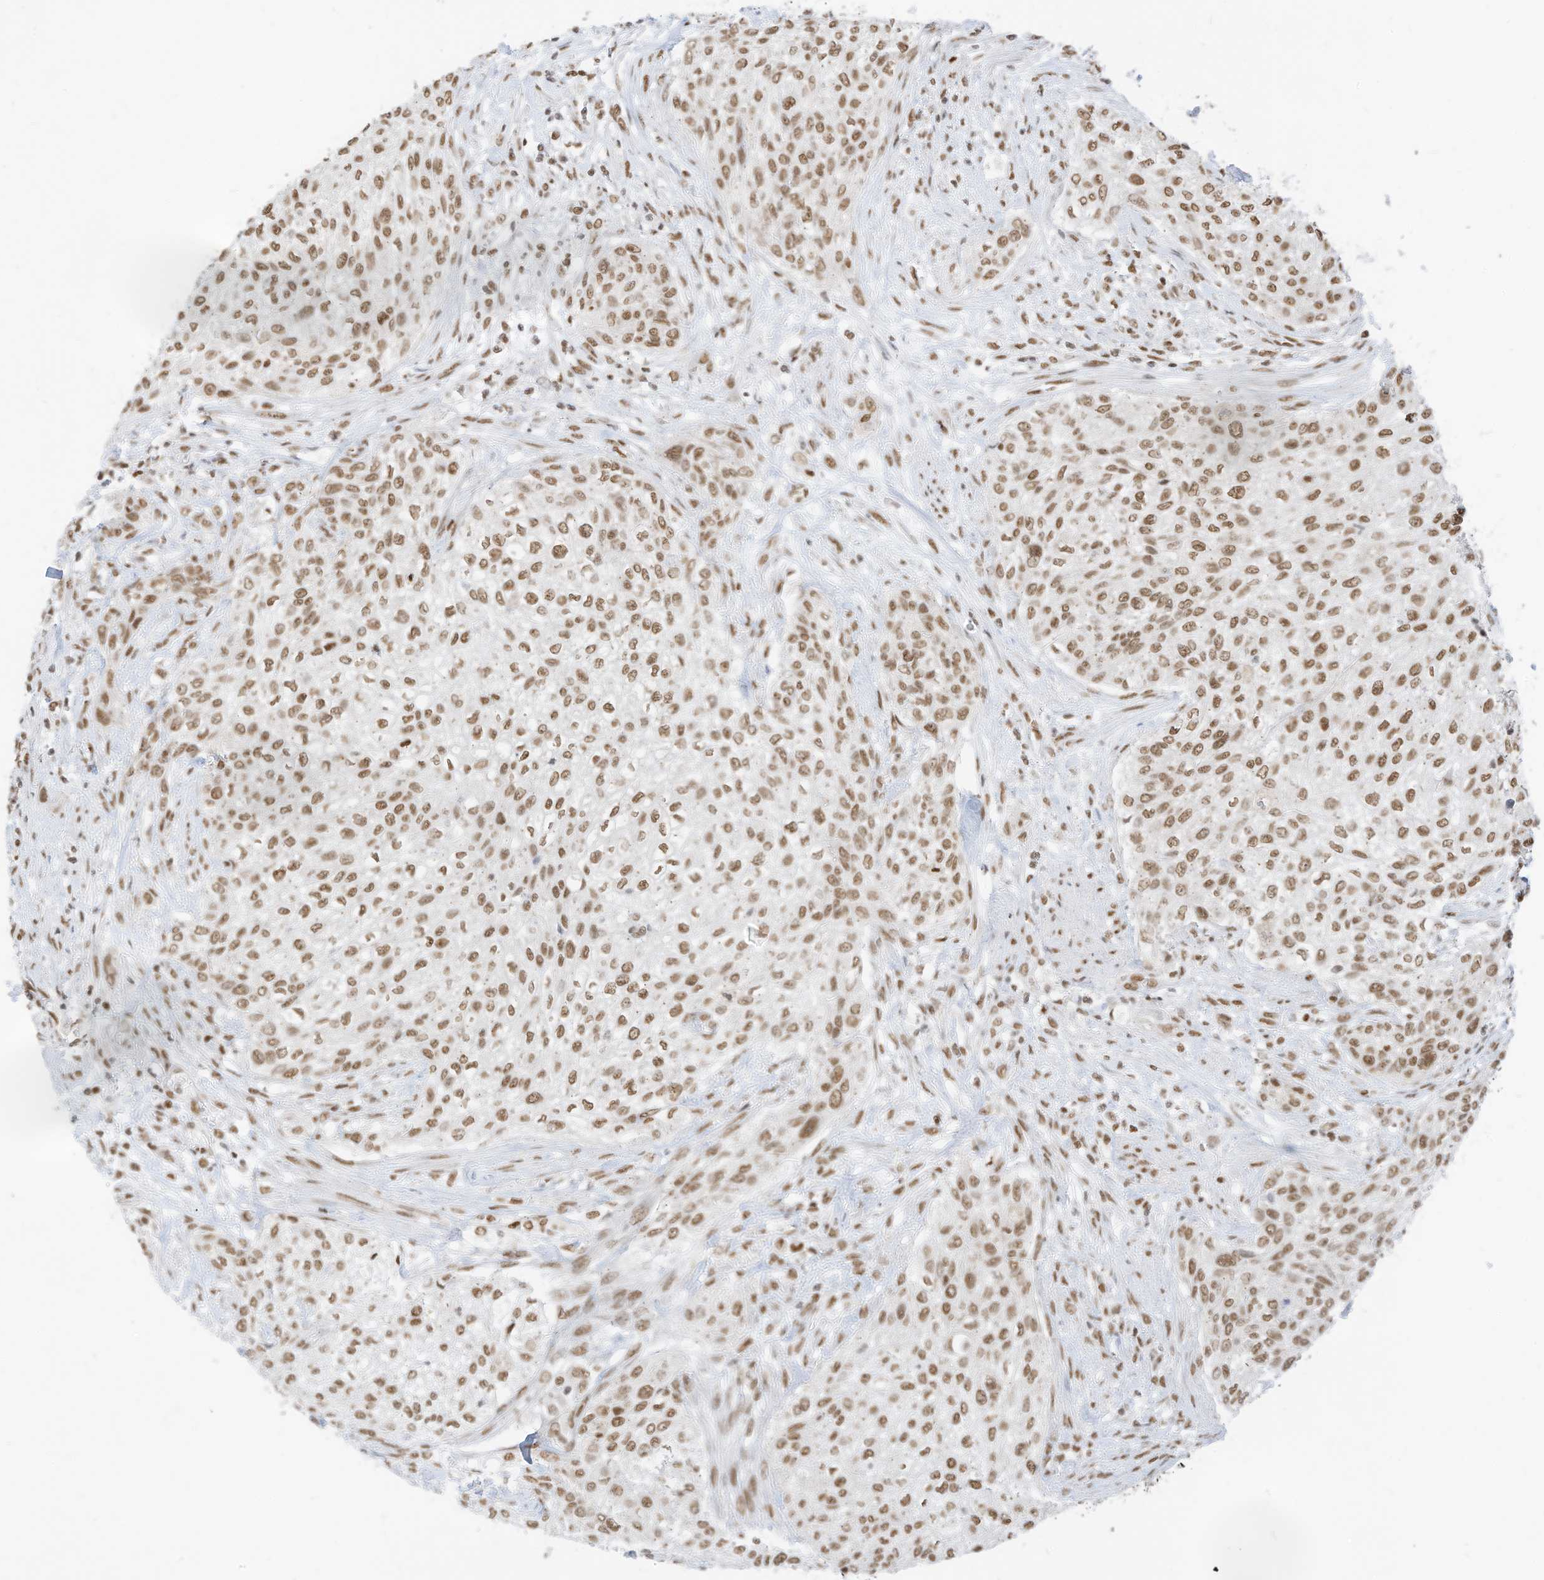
{"staining": {"intensity": "moderate", "quantity": ">75%", "location": "nuclear"}, "tissue": "urothelial cancer", "cell_type": "Tumor cells", "image_type": "cancer", "snomed": [{"axis": "morphology", "description": "Urothelial carcinoma, High grade"}, {"axis": "topography", "description": "Urinary bladder"}], "caption": "Immunohistochemistry (IHC) photomicrograph of urothelial cancer stained for a protein (brown), which displays medium levels of moderate nuclear positivity in approximately >75% of tumor cells.", "gene": "SMARCA2", "patient": {"sex": "male", "age": 35}}